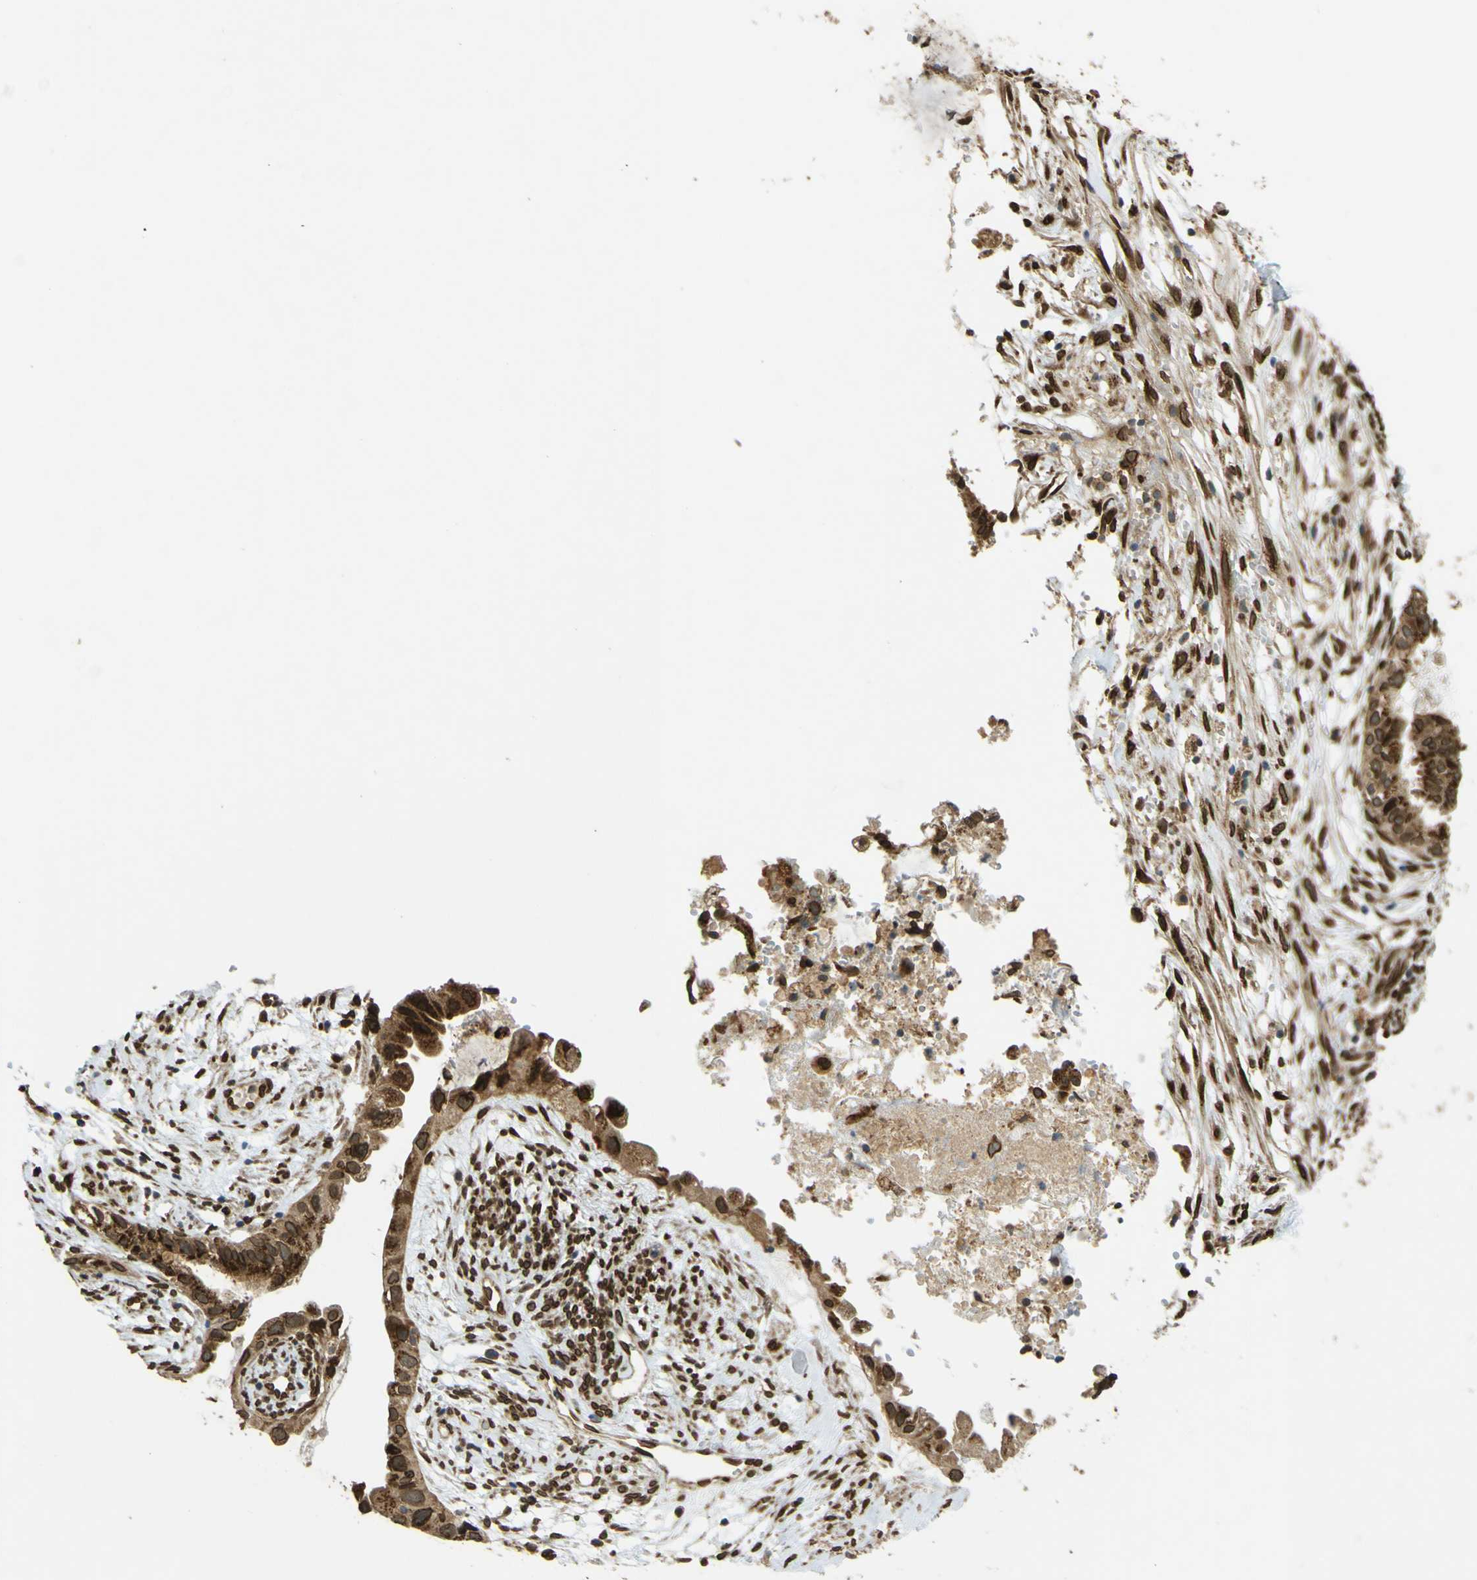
{"staining": {"intensity": "strong", "quantity": ">75%", "location": "cytoplasmic/membranous,nuclear"}, "tissue": "cervical cancer", "cell_type": "Tumor cells", "image_type": "cancer", "snomed": [{"axis": "morphology", "description": "Normal tissue, NOS"}, {"axis": "morphology", "description": "Adenocarcinoma, NOS"}, {"axis": "topography", "description": "Cervix"}, {"axis": "topography", "description": "Endometrium"}], "caption": "DAB (3,3'-diaminobenzidine) immunohistochemical staining of cervical adenocarcinoma displays strong cytoplasmic/membranous and nuclear protein positivity in about >75% of tumor cells.", "gene": "GALNT1", "patient": {"sex": "female", "age": 86}}